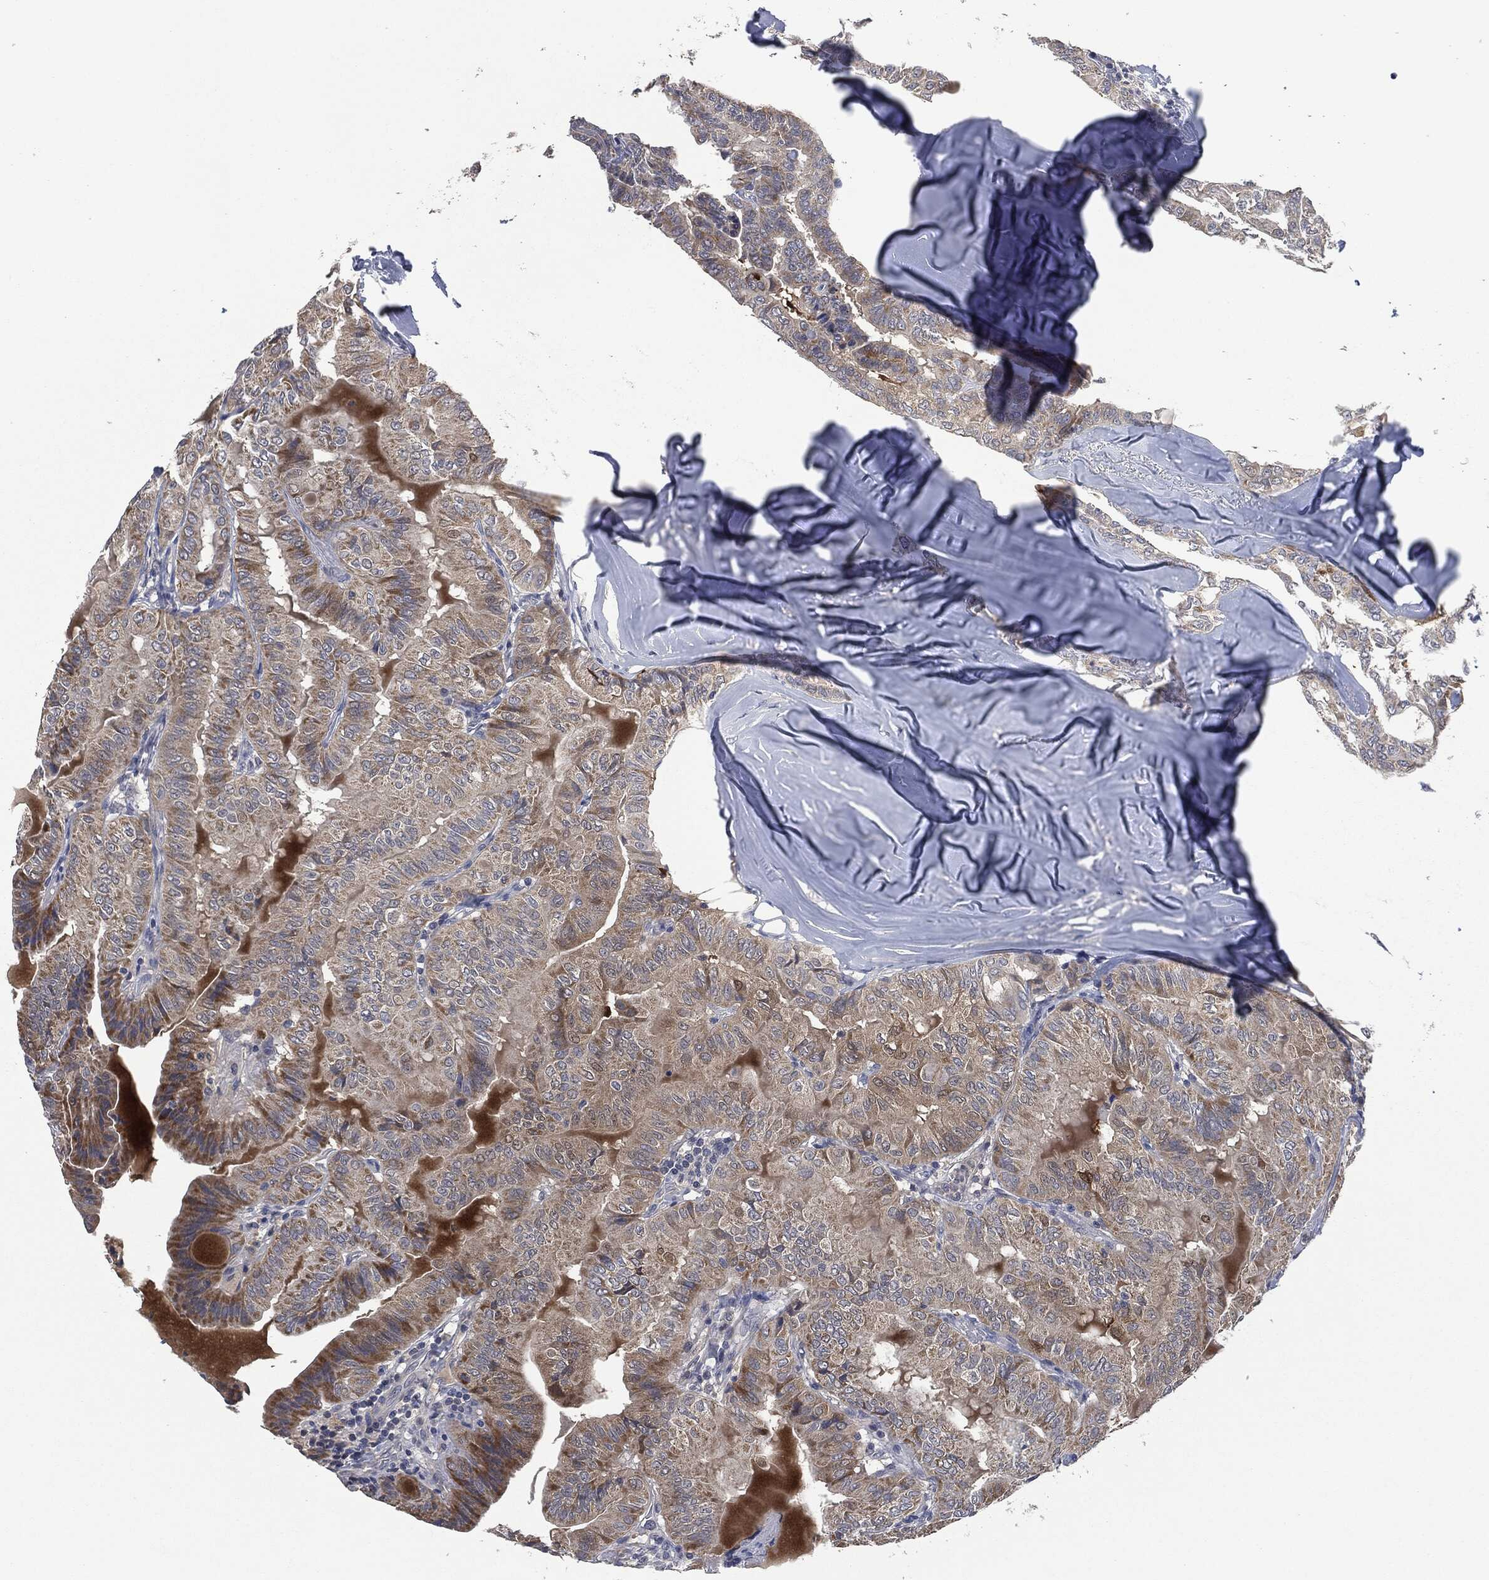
{"staining": {"intensity": "strong", "quantity": "<25%", "location": "cytoplasmic/membranous"}, "tissue": "thyroid cancer", "cell_type": "Tumor cells", "image_type": "cancer", "snomed": [{"axis": "morphology", "description": "Papillary adenocarcinoma, NOS"}, {"axis": "topography", "description": "Thyroid gland"}], "caption": "Strong cytoplasmic/membranous expression for a protein is identified in approximately <25% of tumor cells of papillary adenocarcinoma (thyroid) using IHC.", "gene": "IL1RN", "patient": {"sex": "female", "age": 68}}